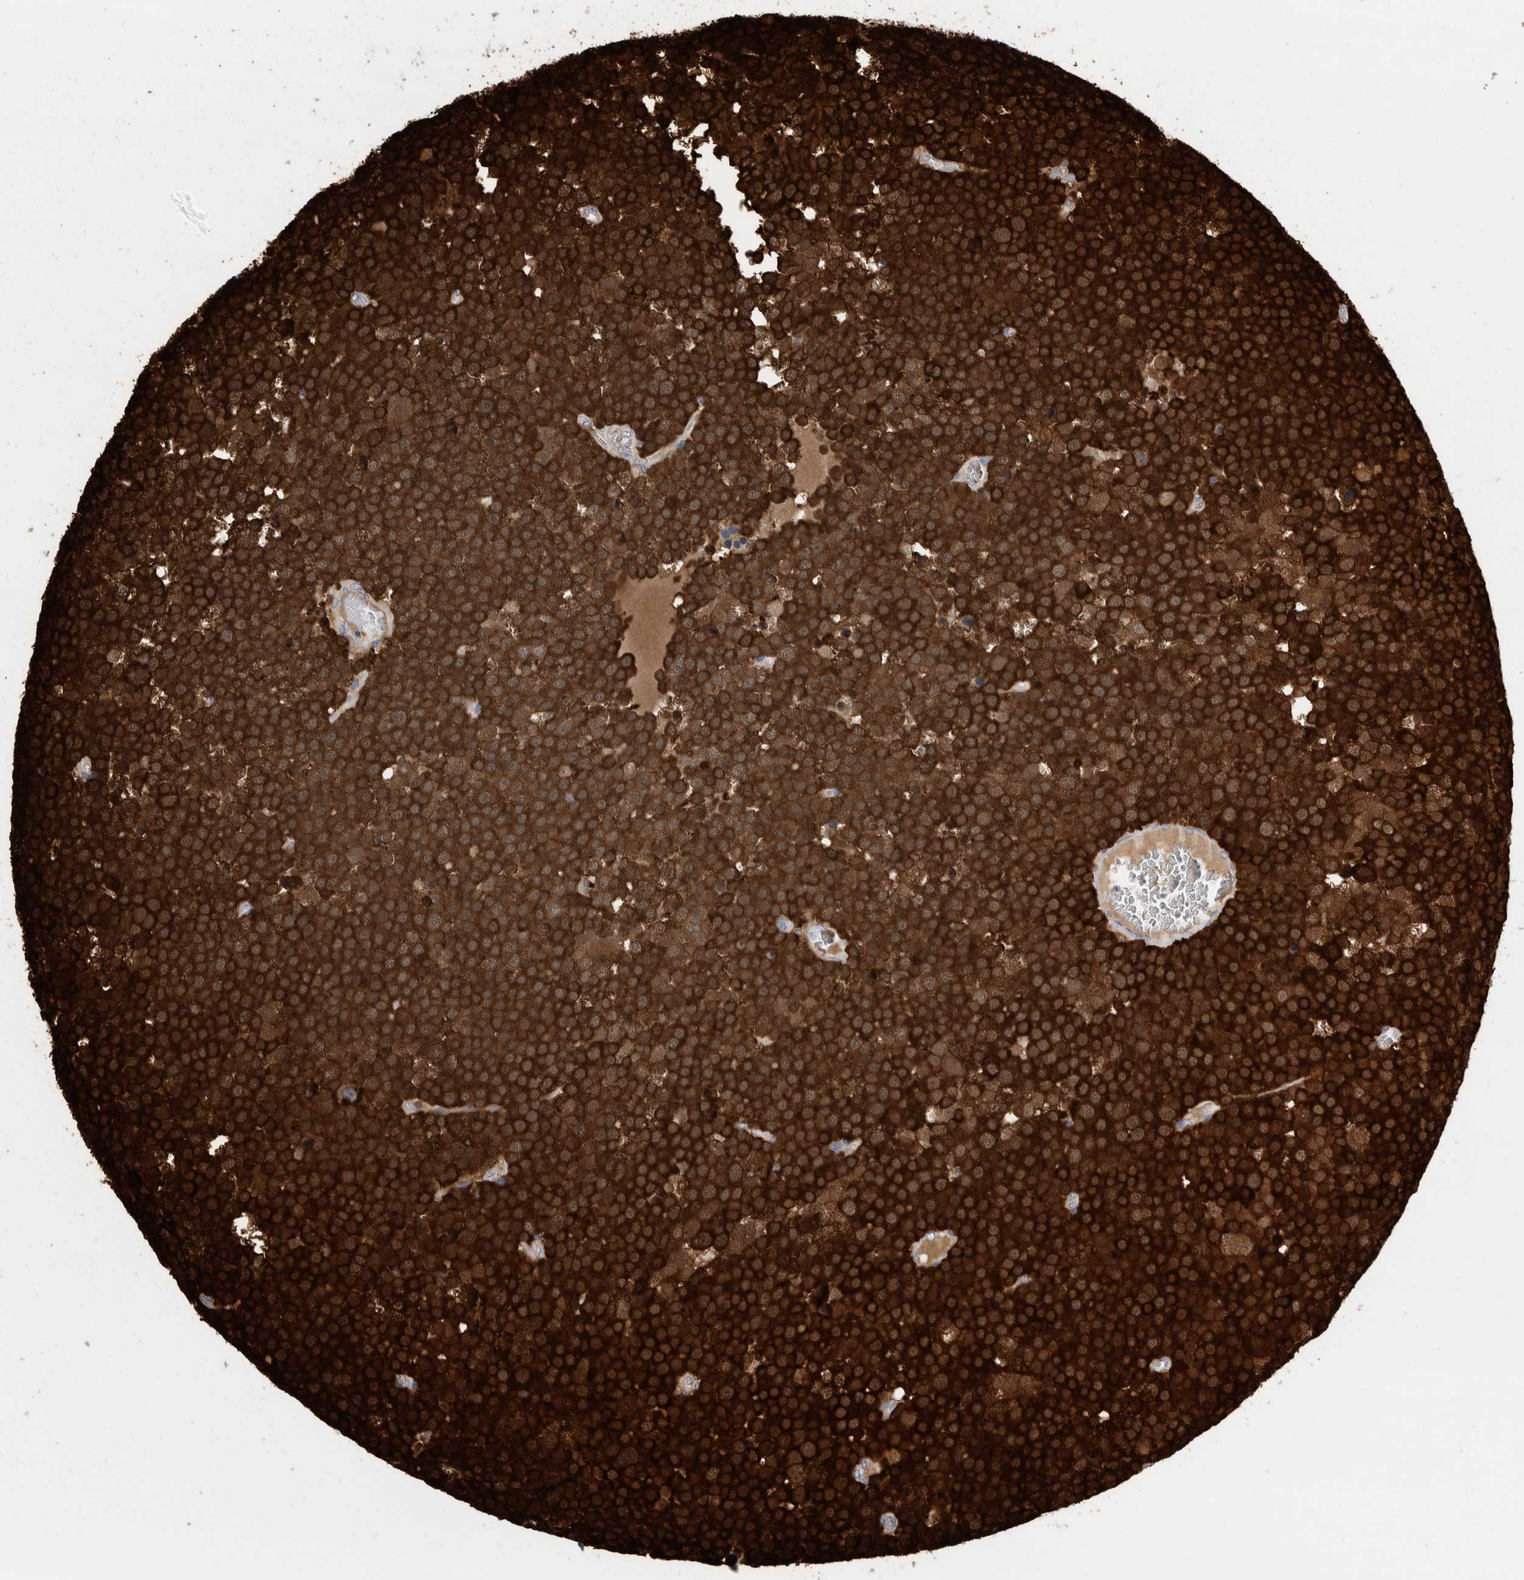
{"staining": {"intensity": "strong", "quantity": ">75%", "location": "cytoplasmic/membranous"}, "tissue": "testis cancer", "cell_type": "Tumor cells", "image_type": "cancer", "snomed": [{"axis": "morphology", "description": "Seminoma, NOS"}, {"axis": "topography", "description": "Testis"}], "caption": "Human seminoma (testis) stained with a brown dye reveals strong cytoplasmic/membranous positive expression in about >75% of tumor cells.", "gene": "LURAP1L", "patient": {"sex": "male", "age": 71}}